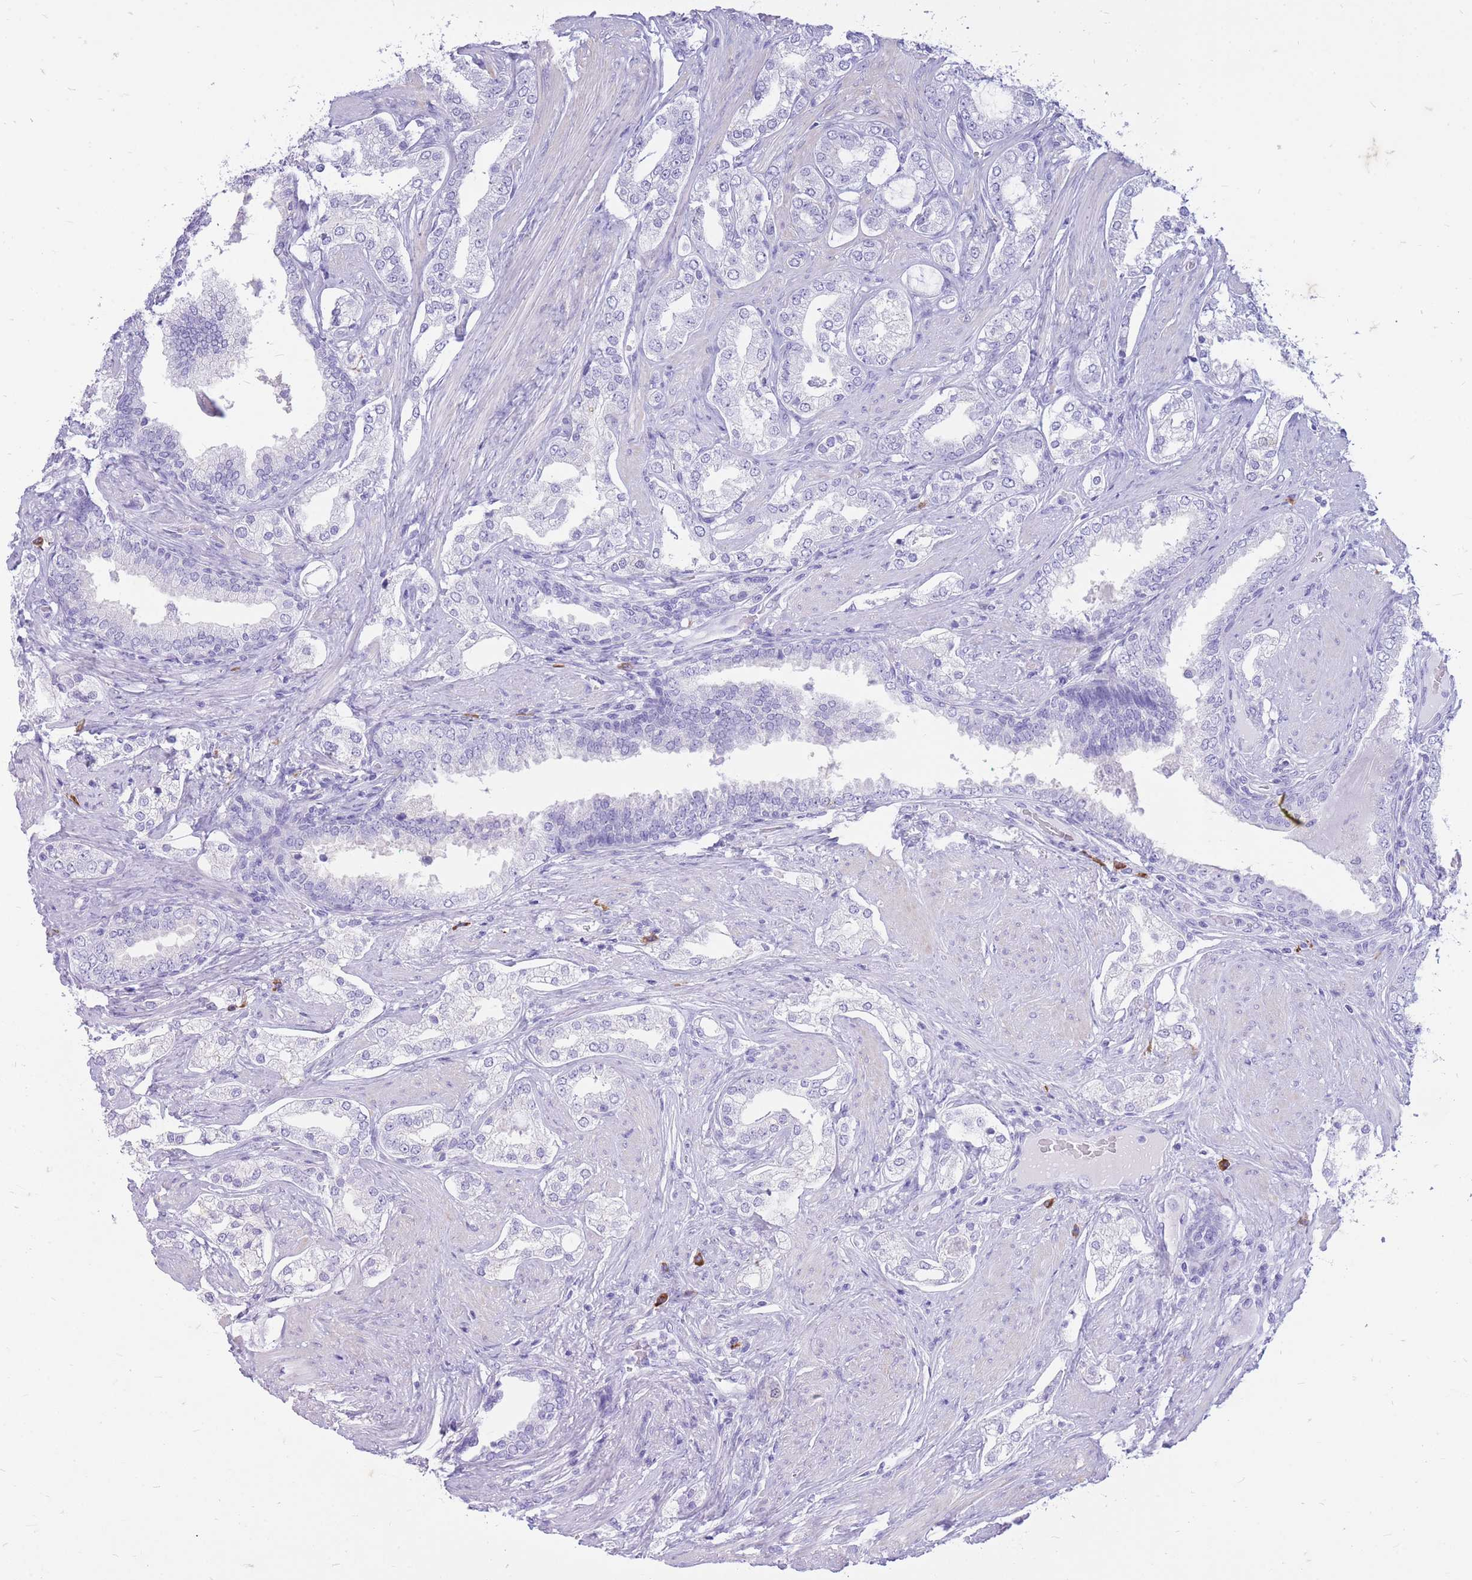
{"staining": {"intensity": "negative", "quantity": "none", "location": "none"}, "tissue": "prostate cancer", "cell_type": "Tumor cells", "image_type": "cancer", "snomed": [{"axis": "morphology", "description": "Adenocarcinoma, High grade"}, {"axis": "topography", "description": "Prostate"}], "caption": "Image shows no significant protein expression in tumor cells of prostate cancer (adenocarcinoma (high-grade)).", "gene": "ZFP37", "patient": {"sex": "male", "age": 71}}